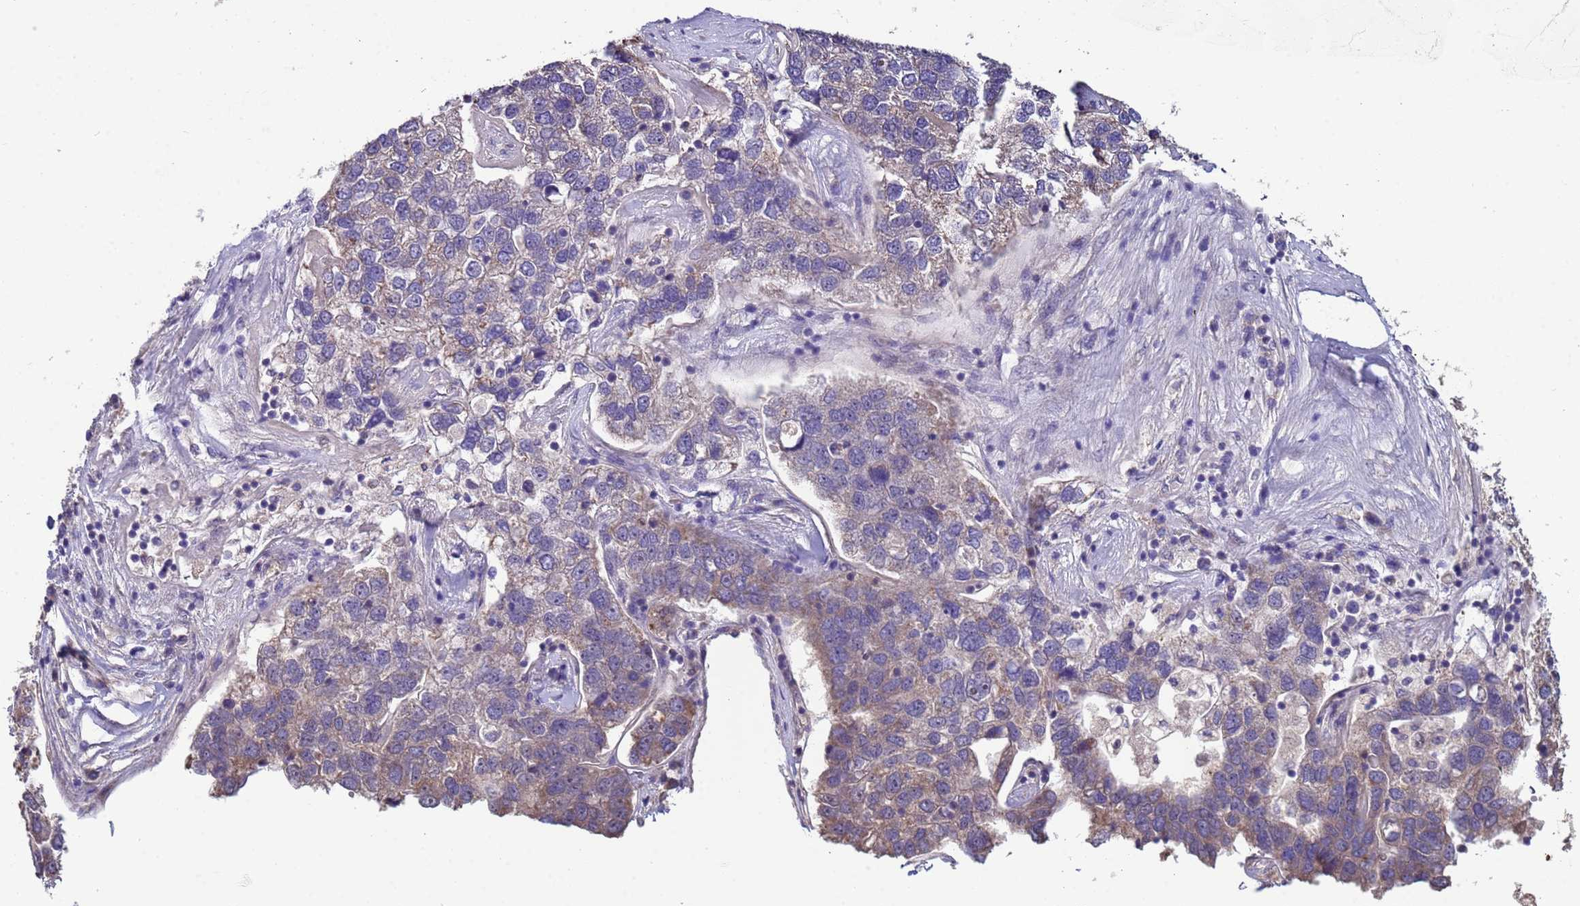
{"staining": {"intensity": "weak", "quantity": "25%-75%", "location": "cytoplasmic/membranous"}, "tissue": "pancreatic cancer", "cell_type": "Tumor cells", "image_type": "cancer", "snomed": [{"axis": "morphology", "description": "Adenocarcinoma, NOS"}, {"axis": "topography", "description": "Pancreas"}], "caption": "A histopathology image showing weak cytoplasmic/membranous positivity in about 25%-75% of tumor cells in adenocarcinoma (pancreatic), as visualized by brown immunohistochemical staining.", "gene": "CLHC1", "patient": {"sex": "female", "age": 61}}